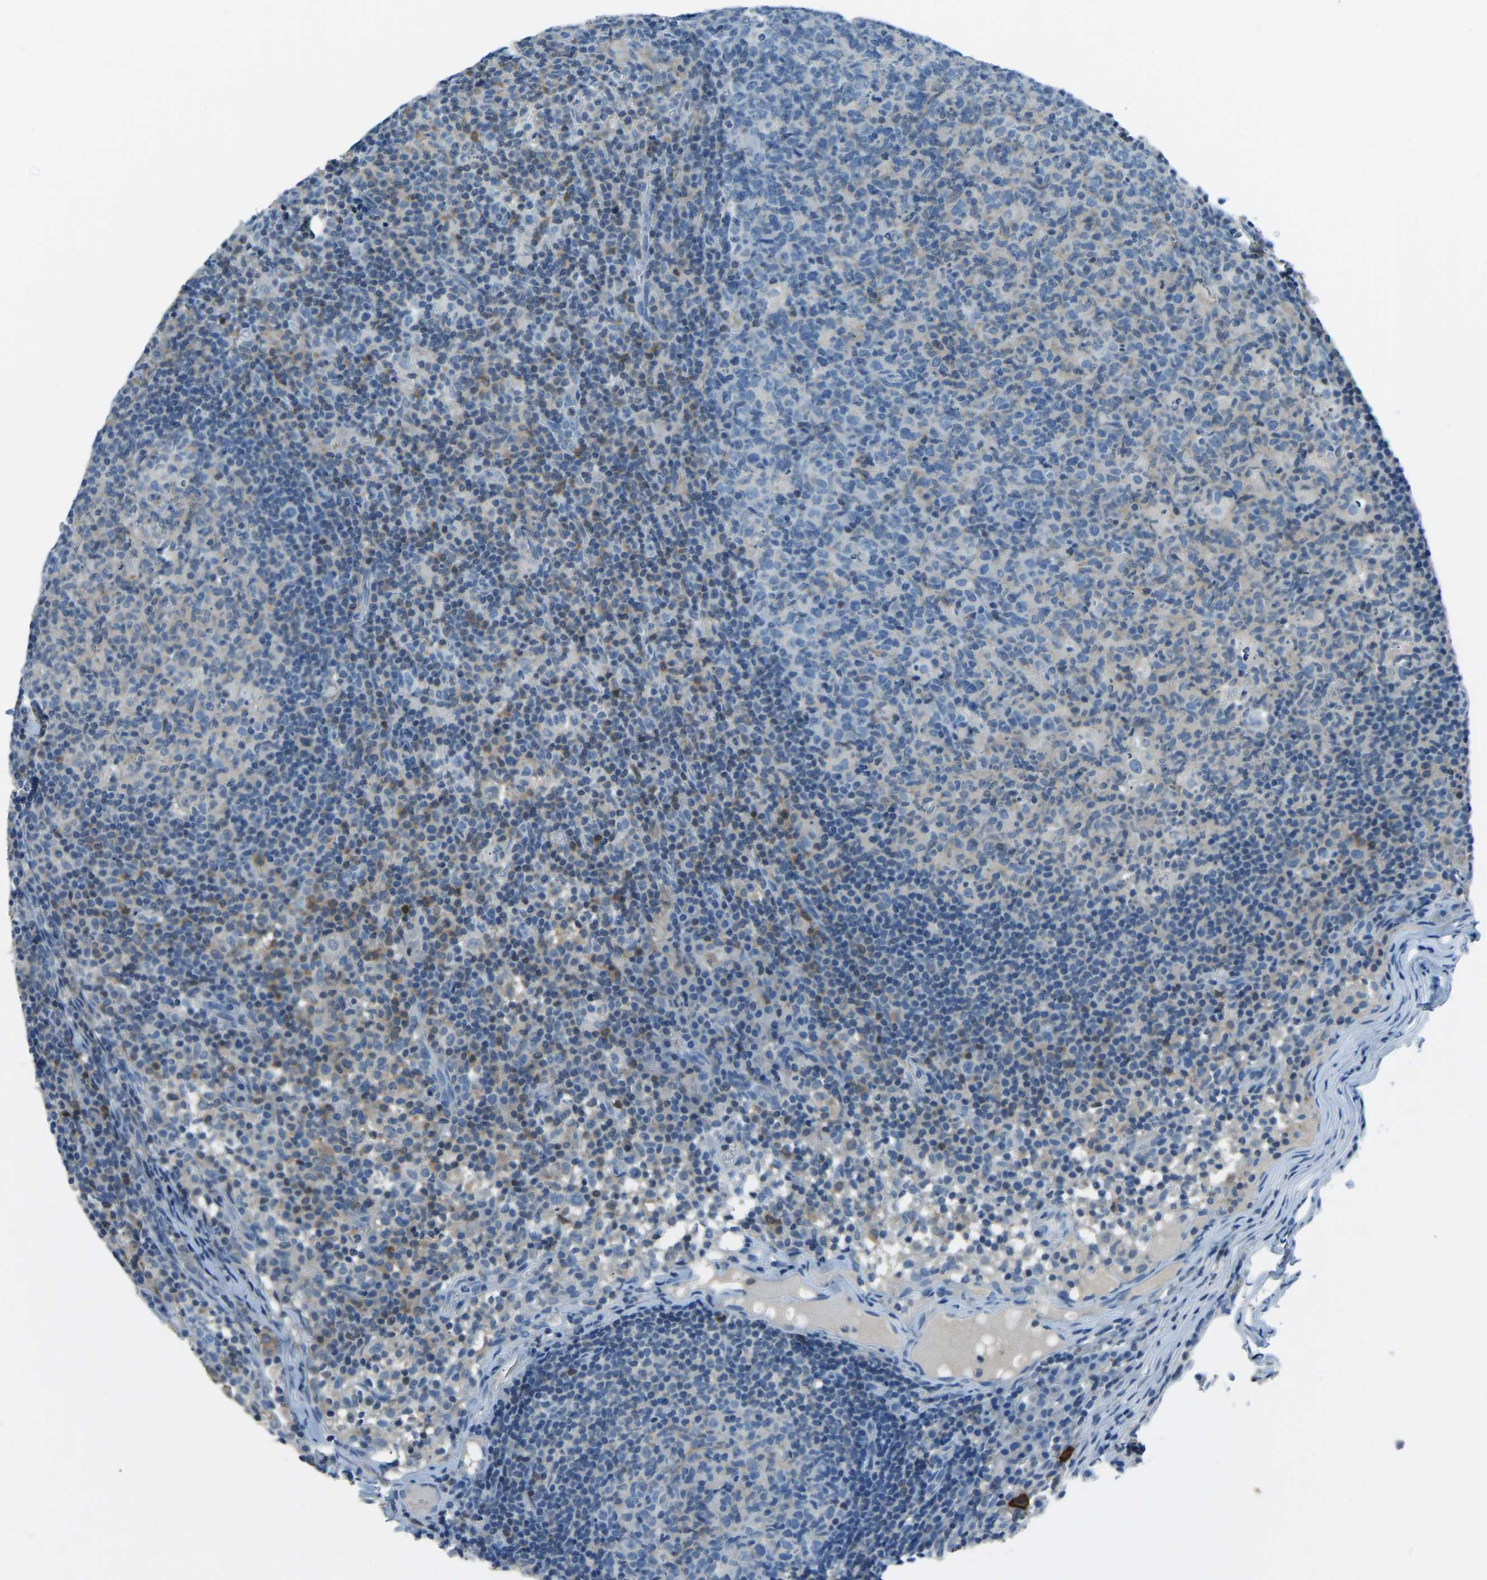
{"staining": {"intensity": "weak", "quantity": "<25%", "location": "cytoplasmic/membranous"}, "tissue": "lymph node", "cell_type": "Germinal center cells", "image_type": "normal", "snomed": [{"axis": "morphology", "description": "Normal tissue, NOS"}, {"axis": "morphology", "description": "Inflammation, NOS"}, {"axis": "topography", "description": "Lymph node"}], "caption": "High power microscopy photomicrograph of an immunohistochemistry photomicrograph of unremarkable lymph node, revealing no significant positivity in germinal center cells.", "gene": "XIRP1", "patient": {"sex": "male", "age": 55}}